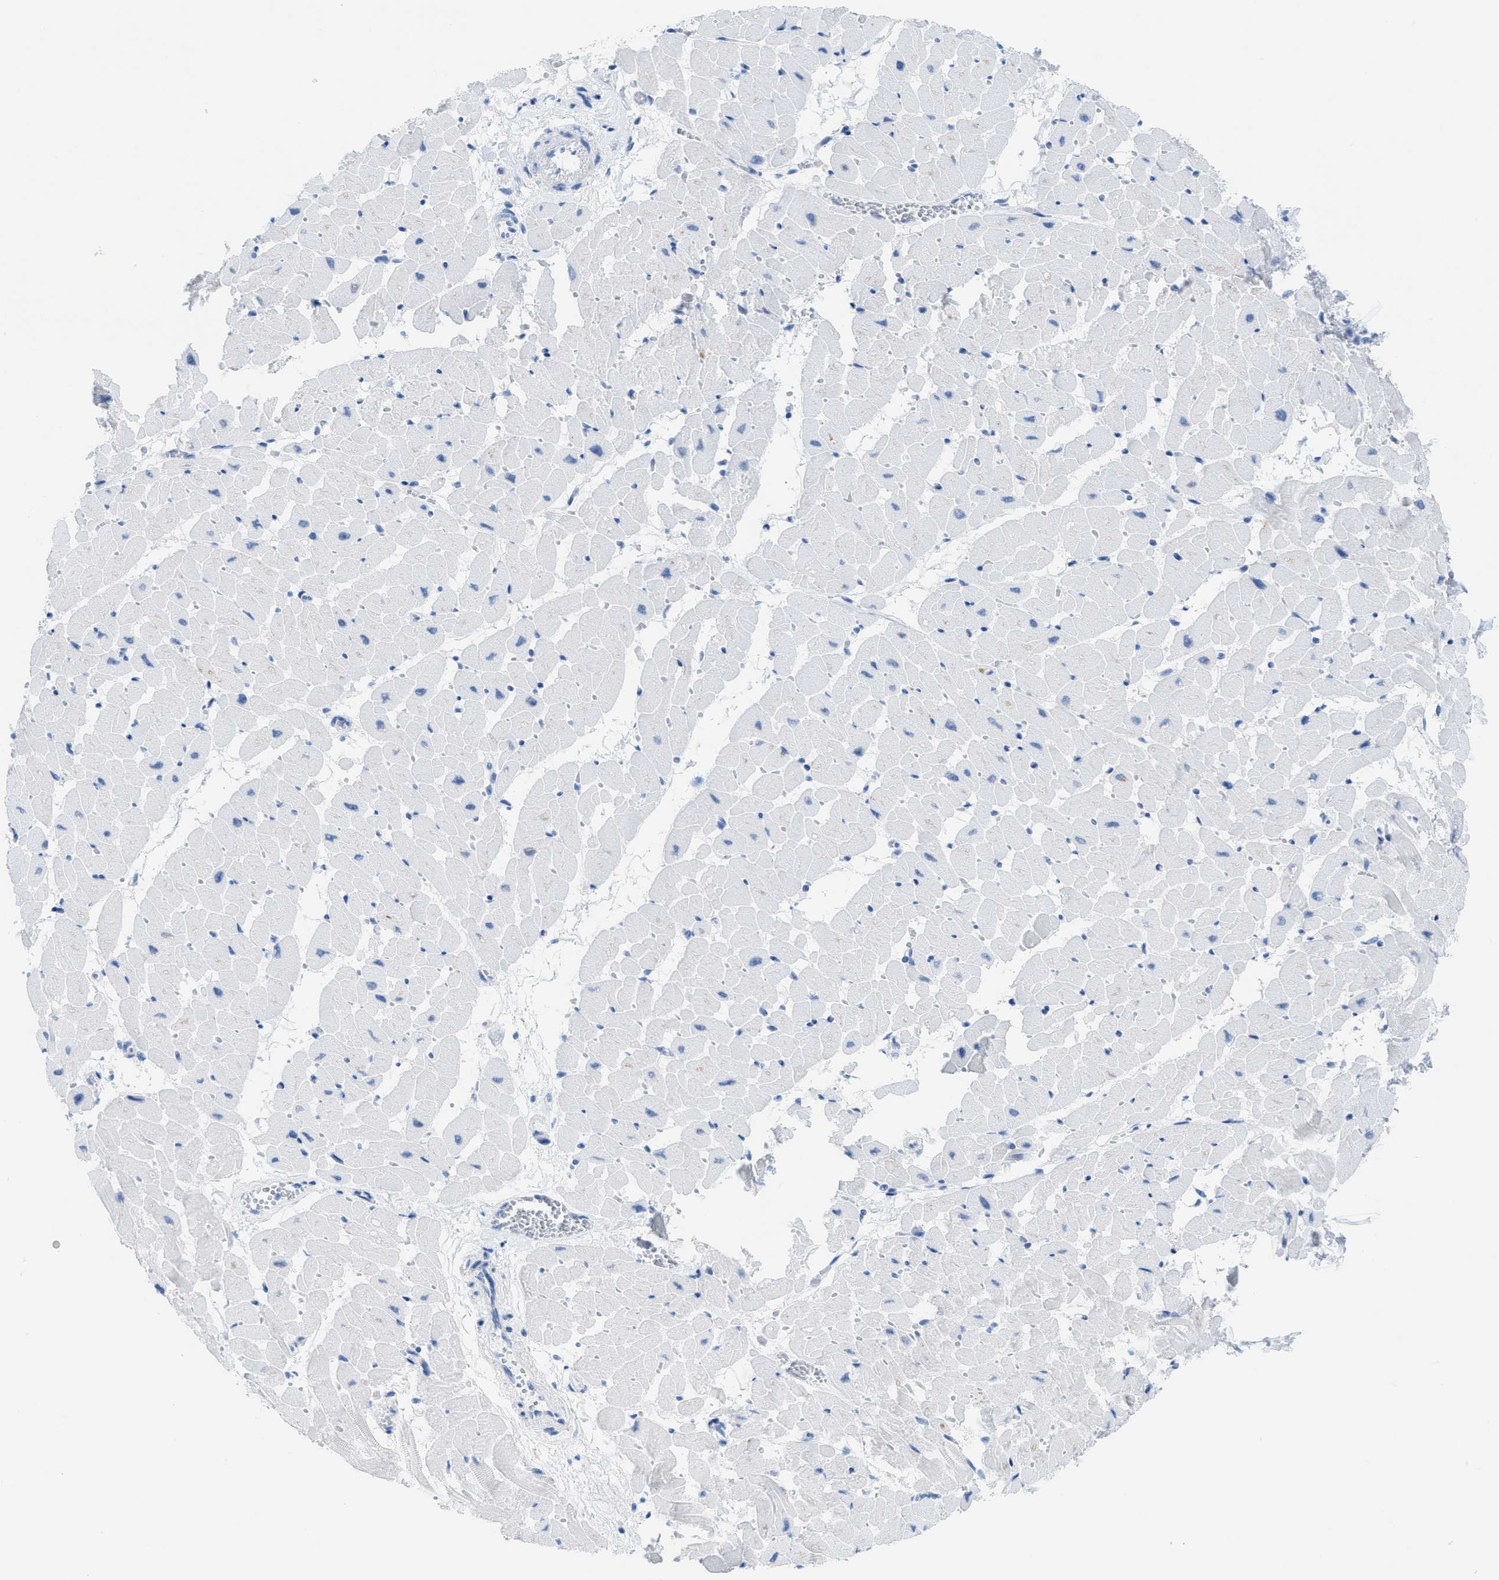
{"staining": {"intensity": "negative", "quantity": "none", "location": "none"}, "tissue": "heart muscle", "cell_type": "Cardiomyocytes", "image_type": "normal", "snomed": [{"axis": "morphology", "description": "Normal tissue, NOS"}, {"axis": "topography", "description": "Heart"}], "caption": "A micrograph of human heart muscle is negative for staining in cardiomyocytes. The staining is performed using DAB (3,3'-diaminobenzidine) brown chromogen with nuclei counter-stained in using hematoxylin.", "gene": "WDR4", "patient": {"sex": "female", "age": 19}}